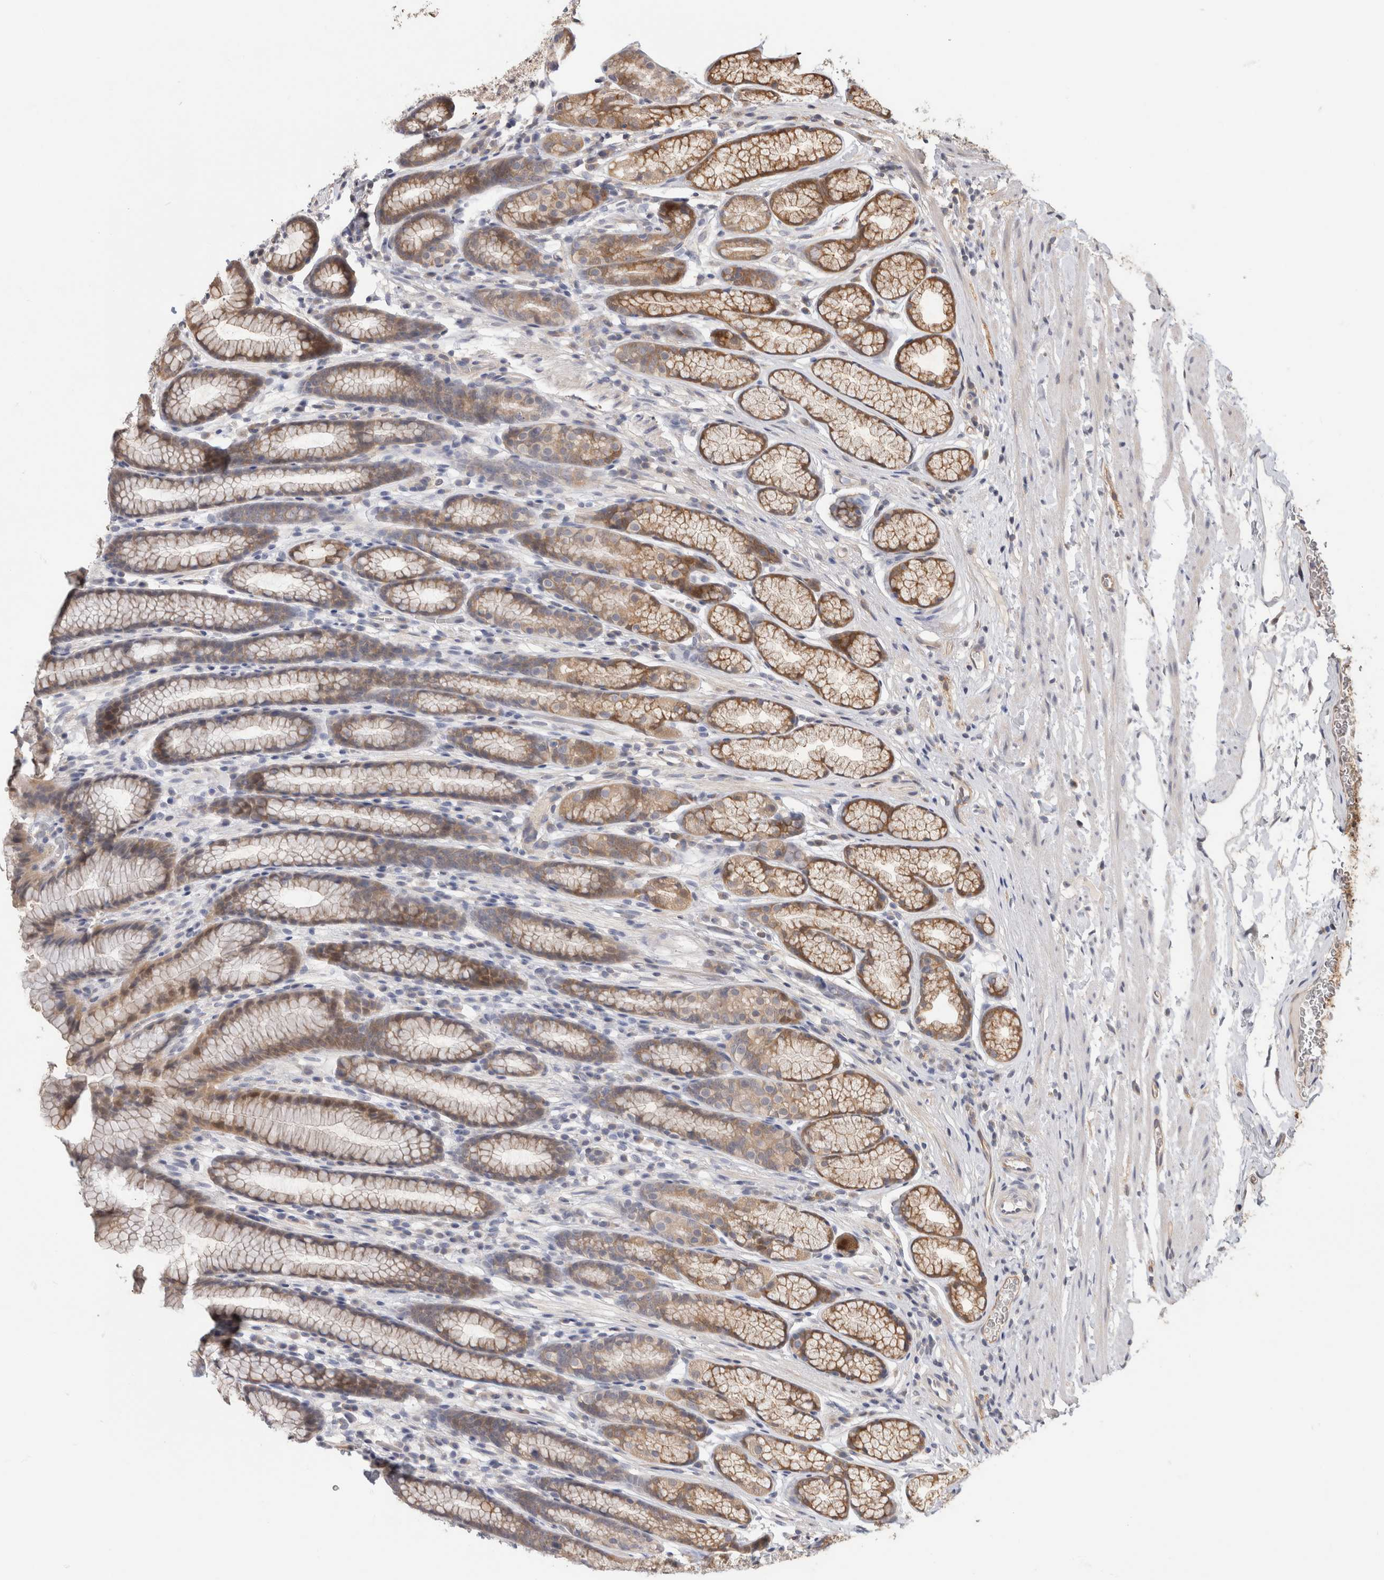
{"staining": {"intensity": "moderate", "quantity": "25%-75%", "location": "cytoplasmic/membranous,nuclear"}, "tissue": "stomach", "cell_type": "Glandular cells", "image_type": "normal", "snomed": [{"axis": "morphology", "description": "Normal tissue, NOS"}, {"axis": "topography", "description": "Stomach"}], "caption": "Protein expression analysis of benign human stomach reveals moderate cytoplasmic/membranous,nuclear staining in about 25%-75% of glandular cells. The staining is performed using DAB brown chromogen to label protein expression. The nuclei are counter-stained blue using hematoxylin.", "gene": "PGM1", "patient": {"sex": "male", "age": 42}}